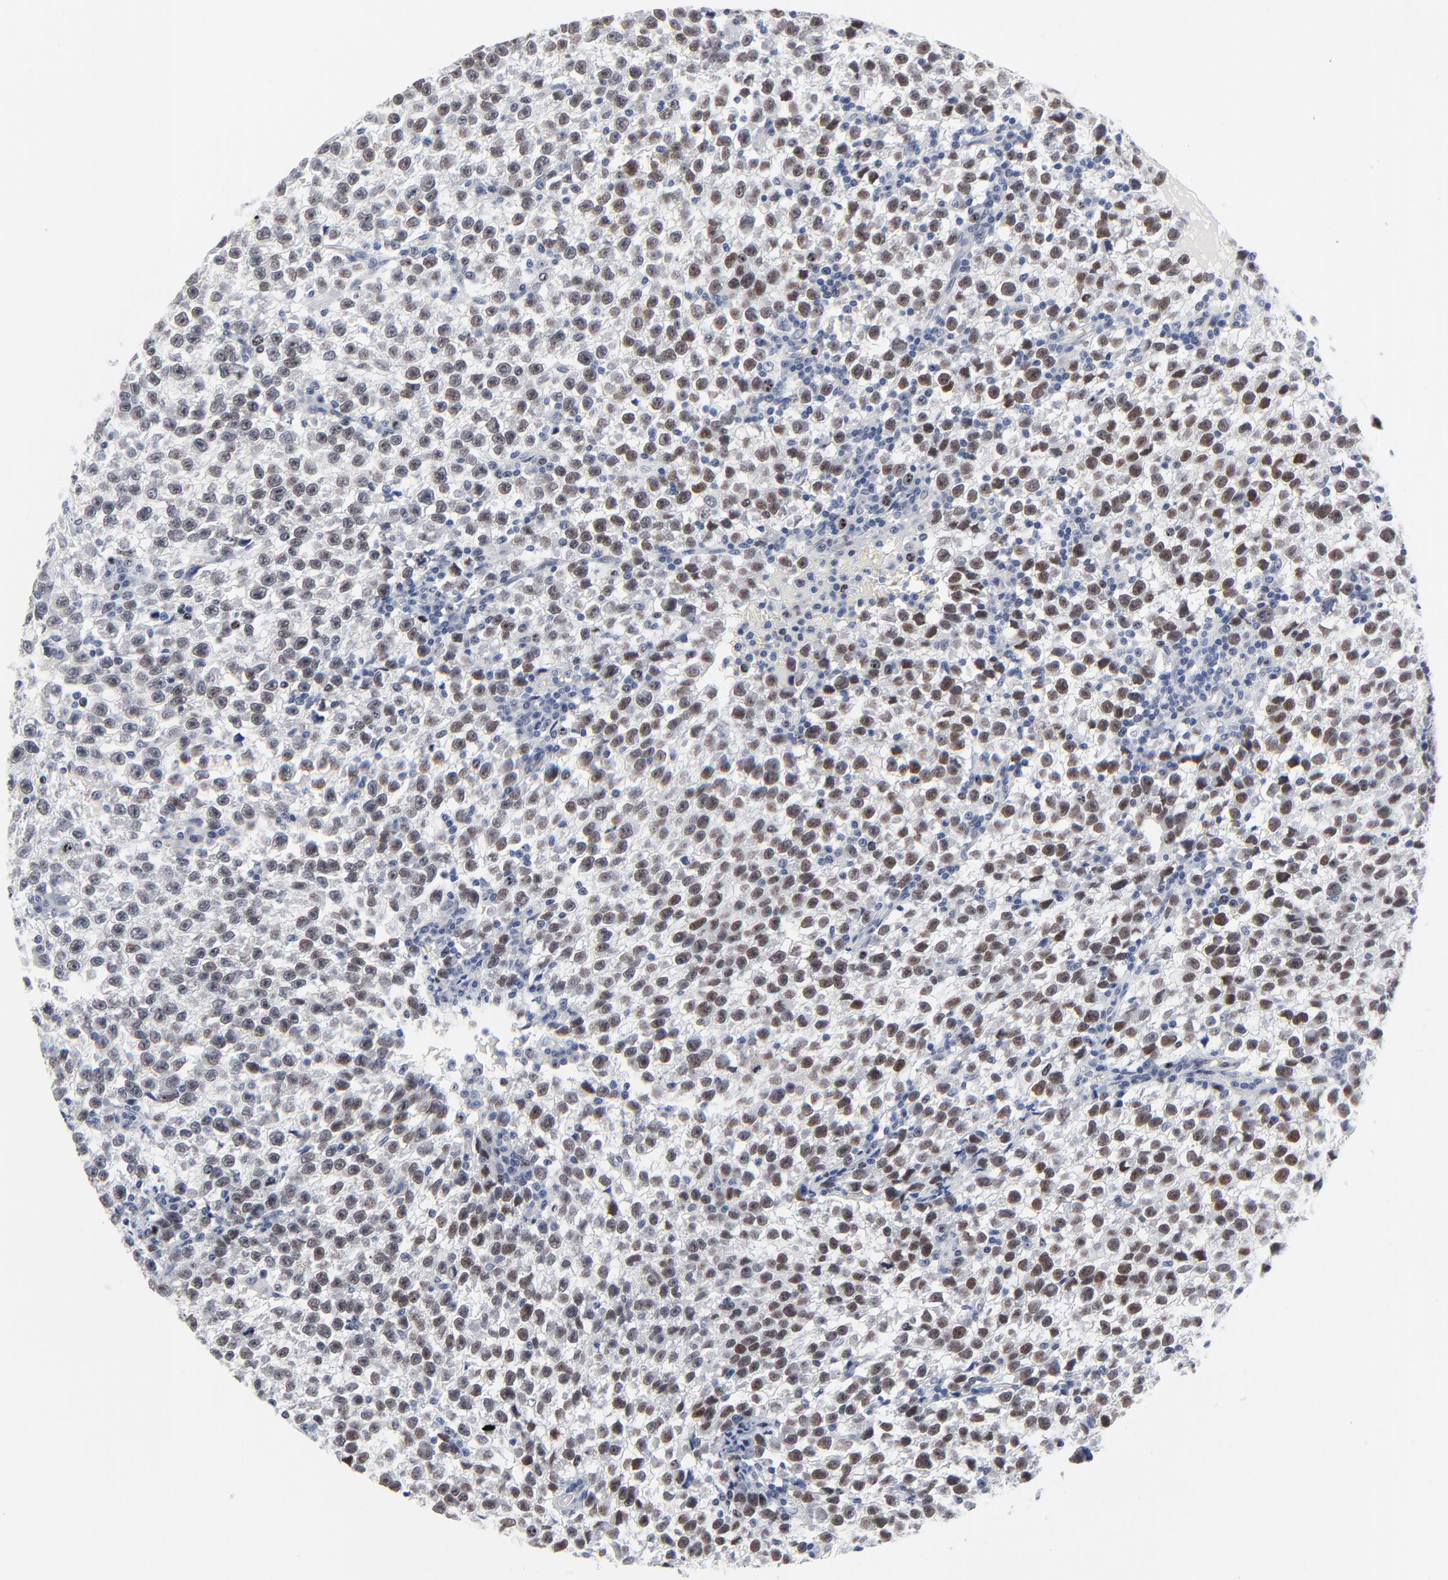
{"staining": {"intensity": "weak", "quantity": ">75%", "location": "nuclear"}, "tissue": "testis cancer", "cell_type": "Tumor cells", "image_type": "cancer", "snomed": [{"axis": "morphology", "description": "Seminoma, NOS"}, {"axis": "topography", "description": "Testis"}], "caption": "Protein expression by IHC demonstrates weak nuclear positivity in approximately >75% of tumor cells in testis seminoma.", "gene": "ZNF589", "patient": {"sex": "male", "age": 35}}